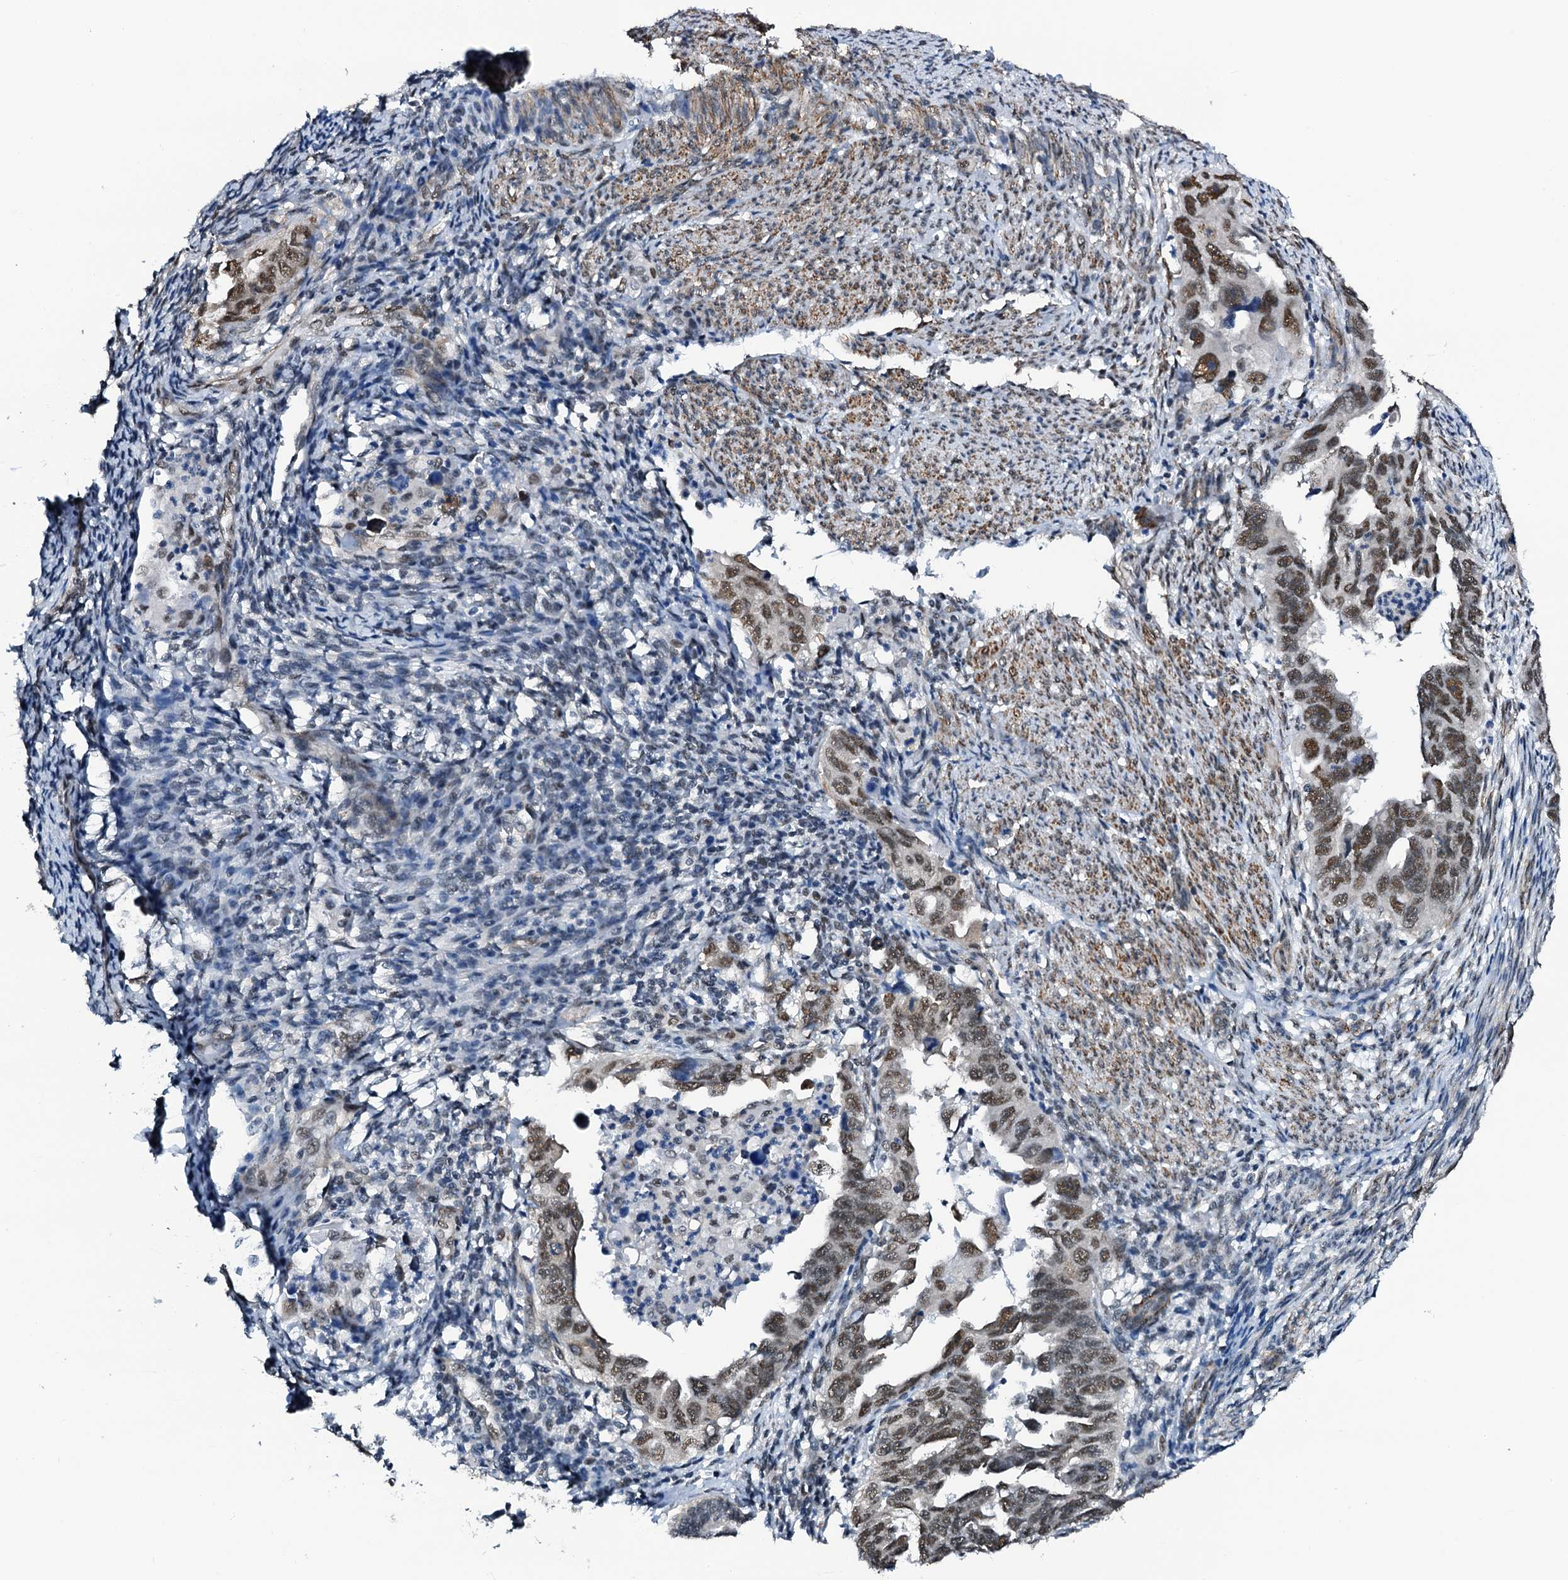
{"staining": {"intensity": "moderate", "quantity": ">75%", "location": "nuclear"}, "tissue": "endometrial cancer", "cell_type": "Tumor cells", "image_type": "cancer", "snomed": [{"axis": "morphology", "description": "Adenocarcinoma, NOS"}, {"axis": "topography", "description": "Endometrium"}], "caption": "Immunohistochemistry image of endometrial cancer stained for a protein (brown), which reveals medium levels of moderate nuclear staining in about >75% of tumor cells.", "gene": "CWC15", "patient": {"sex": "female", "age": 65}}